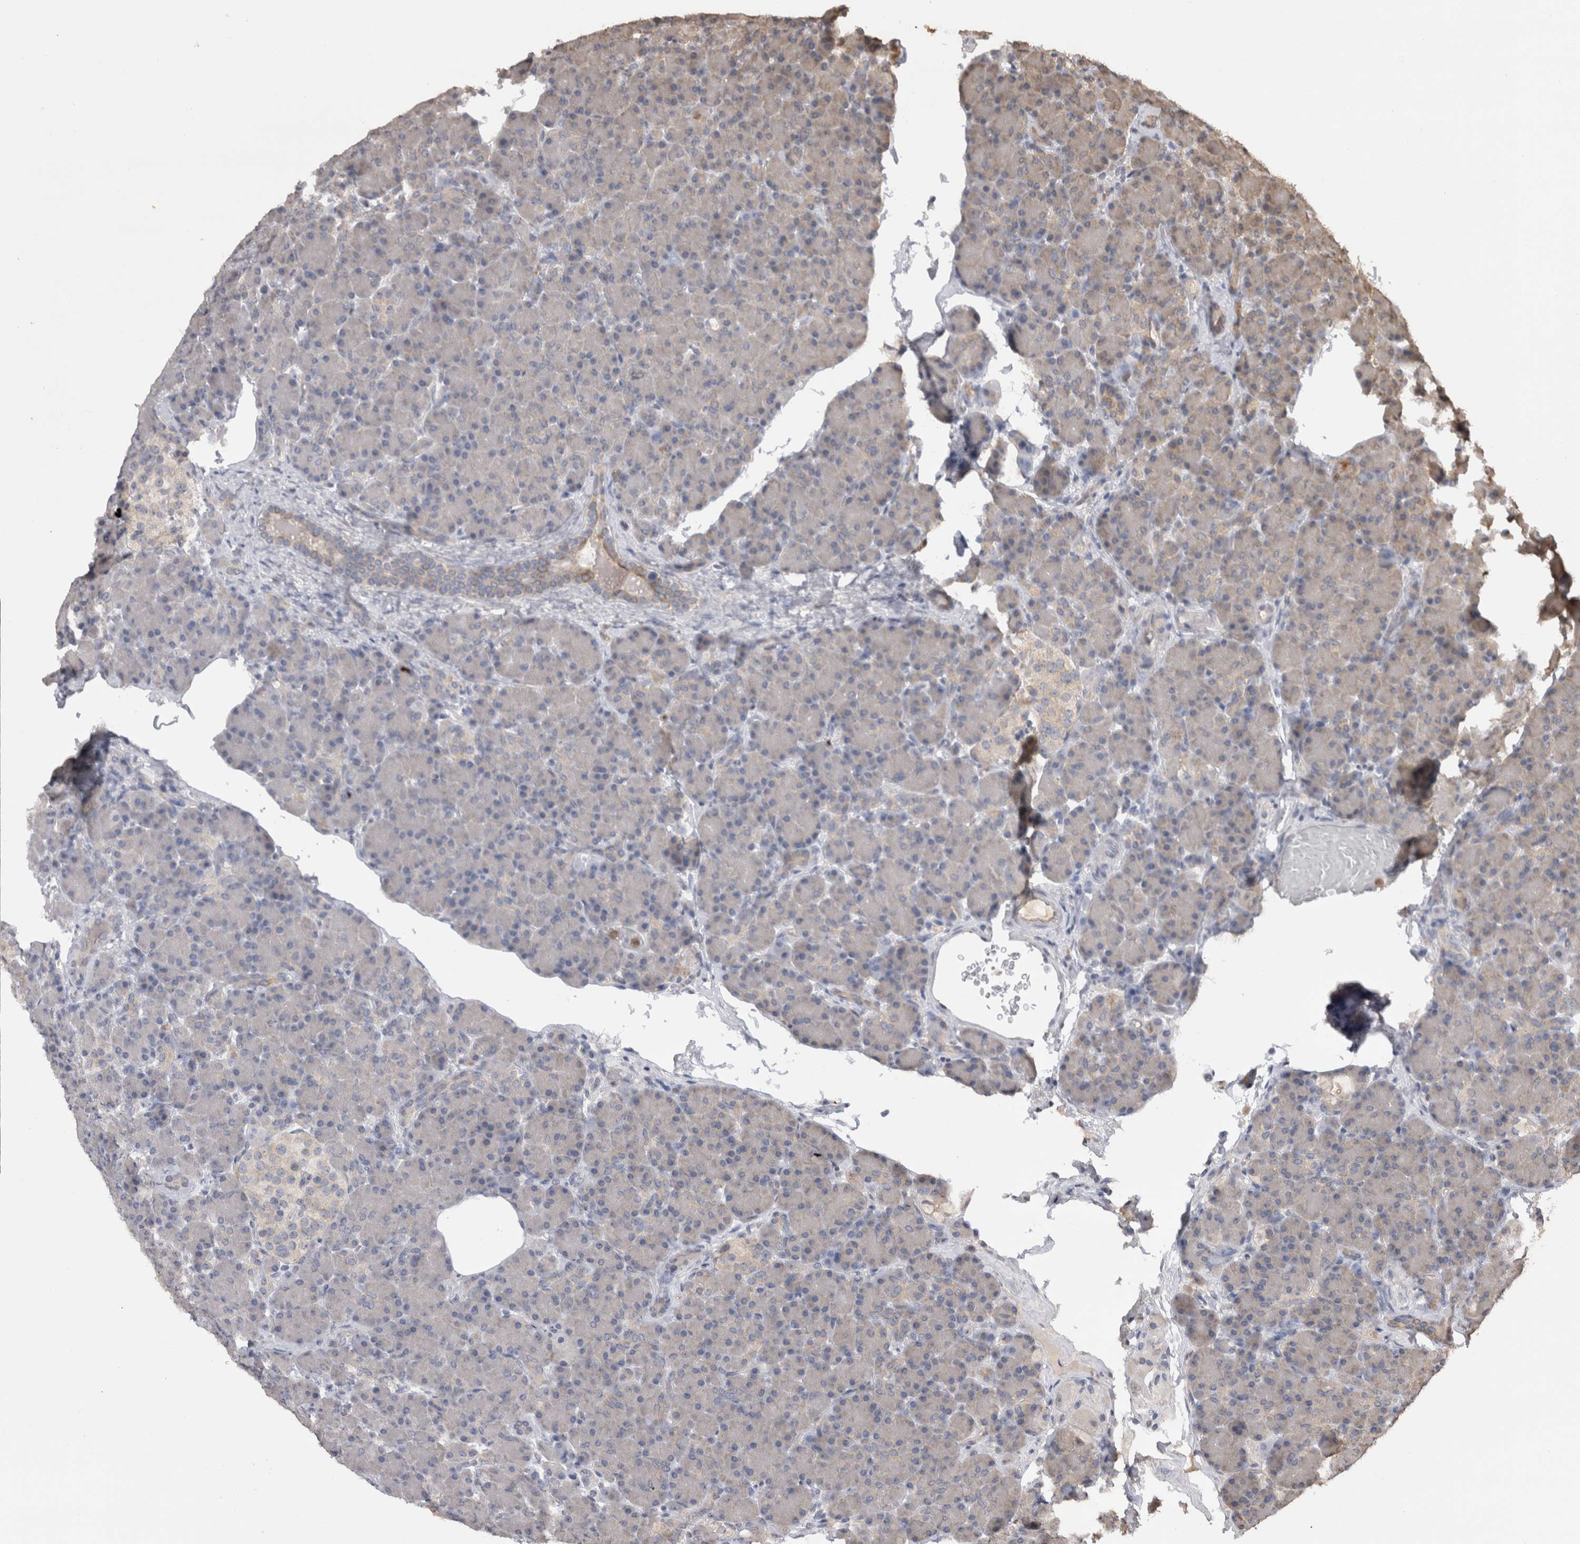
{"staining": {"intensity": "moderate", "quantity": "<25%", "location": "cytoplasmic/membranous"}, "tissue": "pancreas", "cell_type": "Exocrine glandular cells", "image_type": "normal", "snomed": [{"axis": "morphology", "description": "Normal tissue, NOS"}, {"axis": "topography", "description": "Pancreas"}], "caption": "Exocrine glandular cells reveal low levels of moderate cytoplasmic/membranous expression in approximately <25% of cells in normal pancreas. The staining was performed using DAB to visualize the protein expression in brown, while the nuclei were stained in blue with hematoxylin (Magnification: 20x).", "gene": "PAK4", "patient": {"sex": "female", "age": 43}}